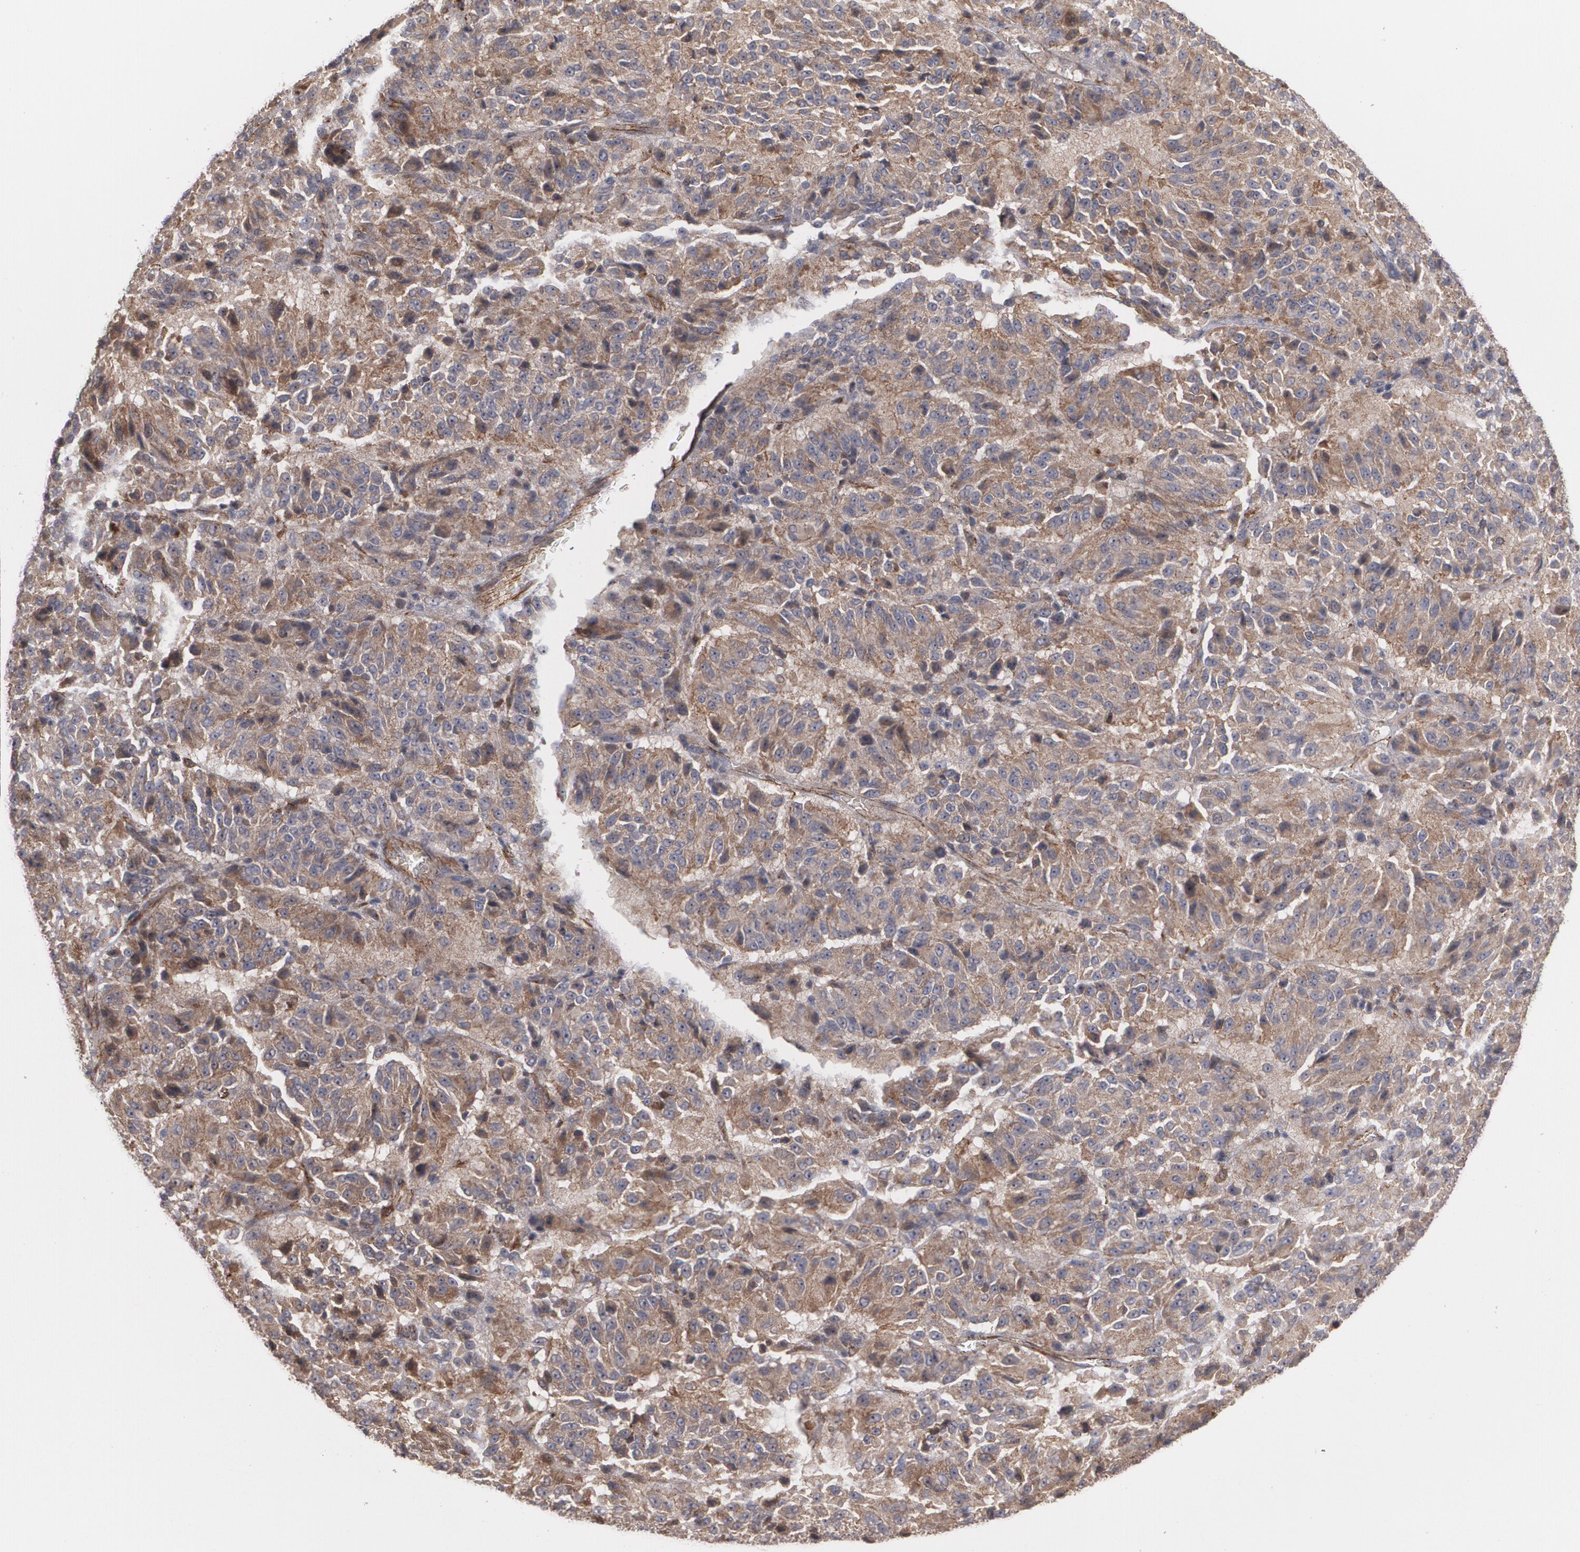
{"staining": {"intensity": "moderate", "quantity": ">75%", "location": "cytoplasmic/membranous"}, "tissue": "melanoma", "cell_type": "Tumor cells", "image_type": "cancer", "snomed": [{"axis": "morphology", "description": "Malignant melanoma, Metastatic site"}, {"axis": "topography", "description": "Lung"}], "caption": "Malignant melanoma (metastatic site) stained with a brown dye displays moderate cytoplasmic/membranous positive expression in approximately >75% of tumor cells.", "gene": "TJP1", "patient": {"sex": "male", "age": 64}}